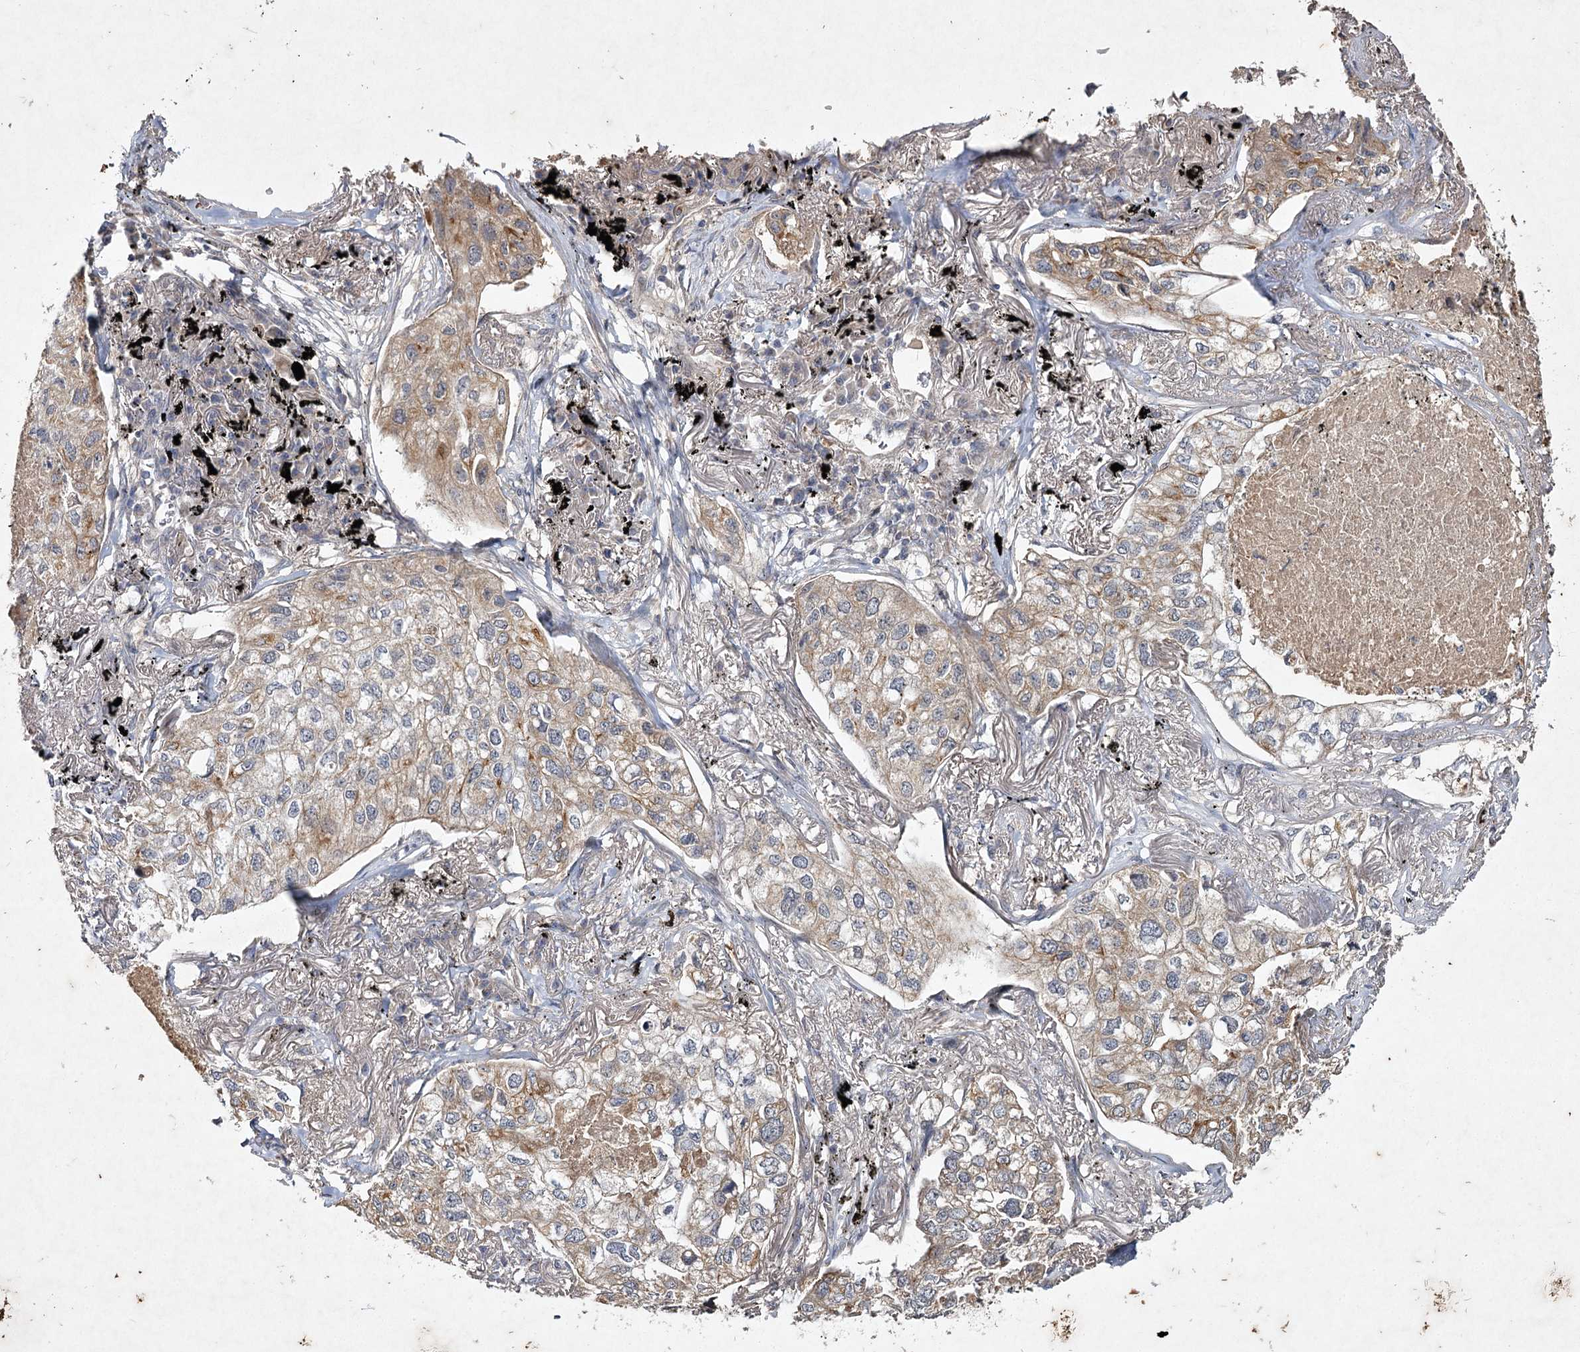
{"staining": {"intensity": "moderate", "quantity": "<25%", "location": "cytoplasmic/membranous"}, "tissue": "lung cancer", "cell_type": "Tumor cells", "image_type": "cancer", "snomed": [{"axis": "morphology", "description": "Adenocarcinoma, NOS"}, {"axis": "topography", "description": "Lung"}], "caption": "Lung cancer stained with a protein marker displays moderate staining in tumor cells.", "gene": "MFN1", "patient": {"sex": "male", "age": 65}}